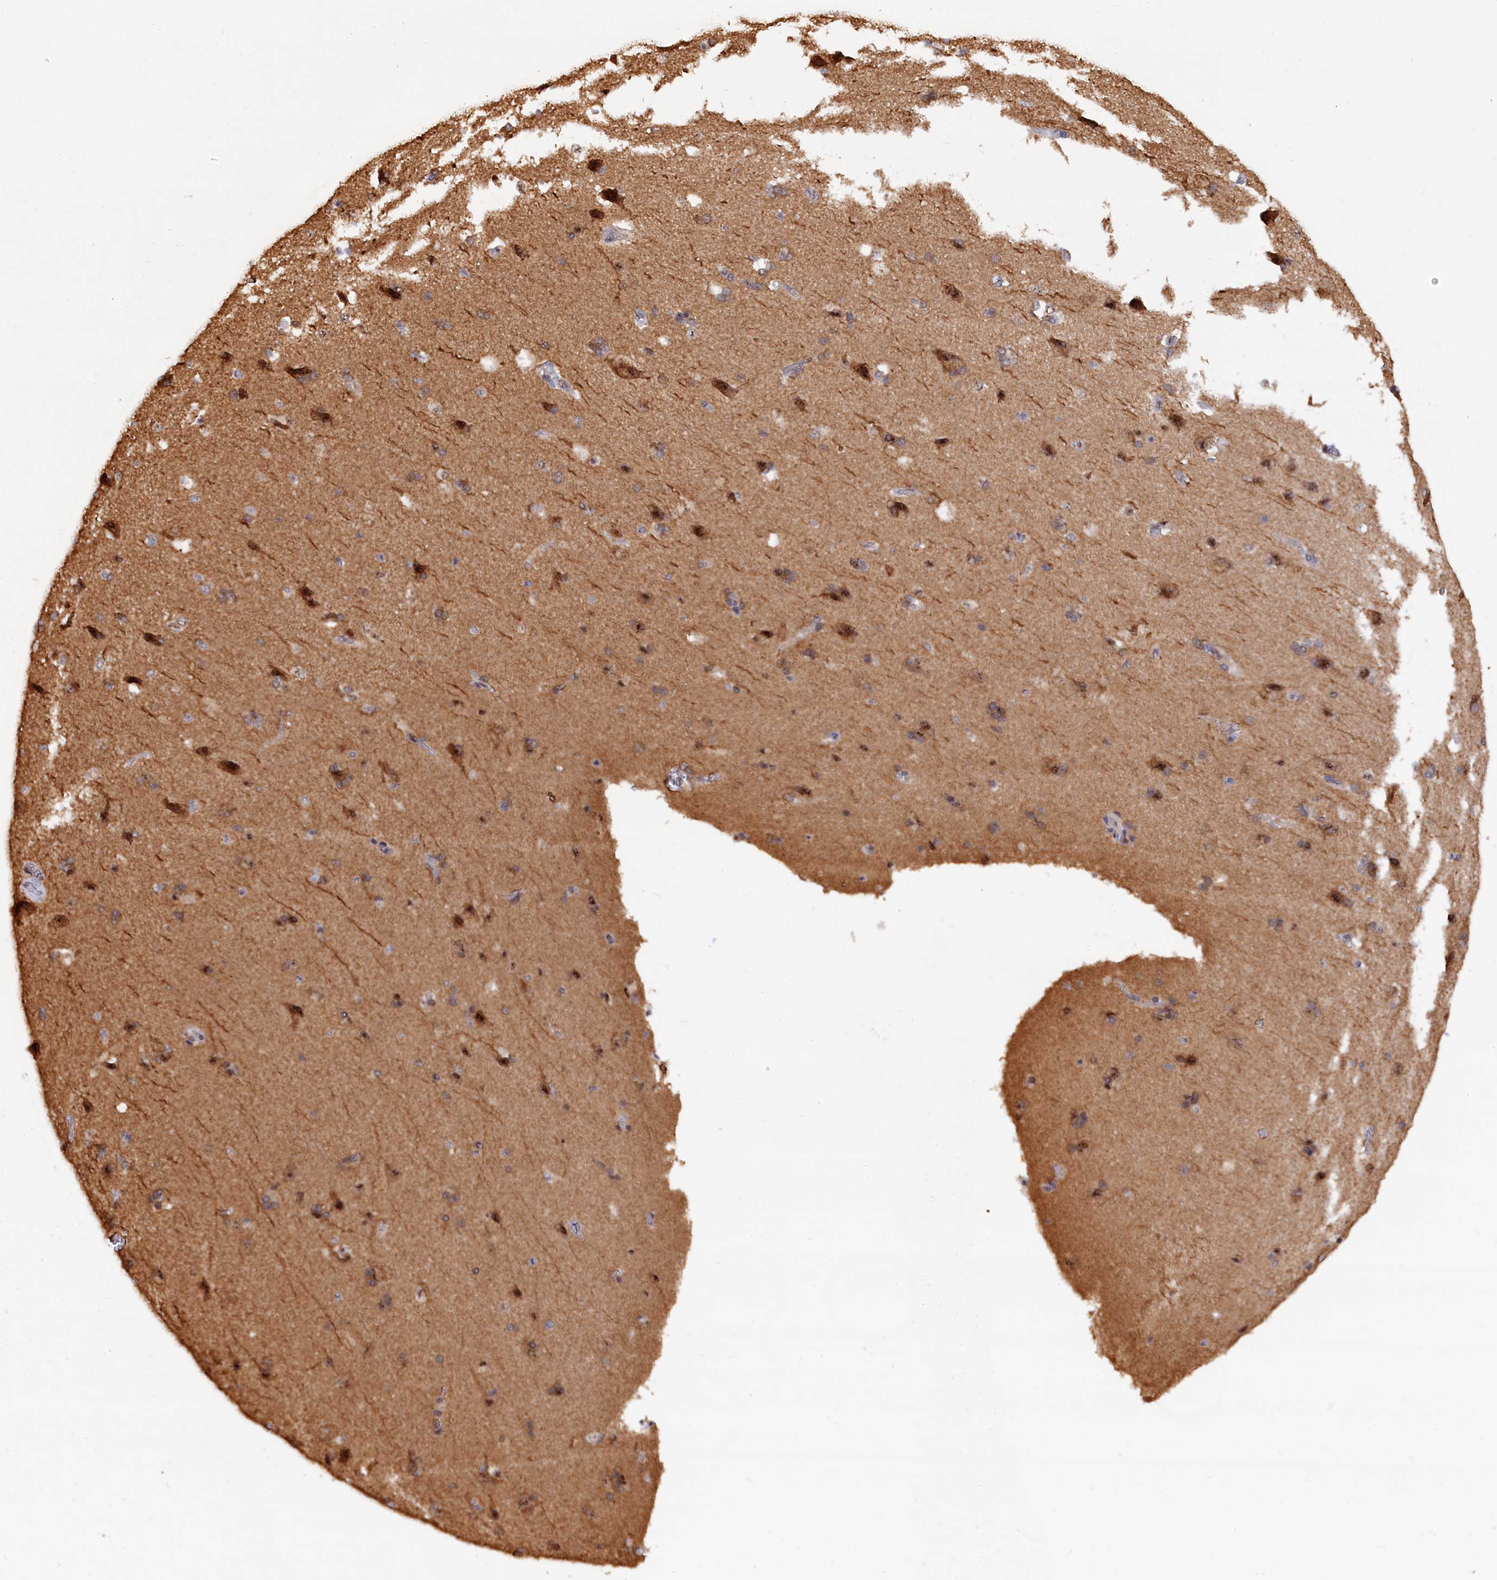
{"staining": {"intensity": "negative", "quantity": "none", "location": "none"}, "tissue": "cerebral cortex", "cell_type": "Endothelial cells", "image_type": "normal", "snomed": [{"axis": "morphology", "description": "Normal tissue, NOS"}, {"axis": "topography", "description": "Cerebral cortex"}], "caption": "IHC photomicrograph of normal cerebral cortex: human cerebral cortex stained with DAB displays no significant protein expression in endothelial cells.", "gene": "TAB1", "patient": {"sex": "male", "age": 62}}